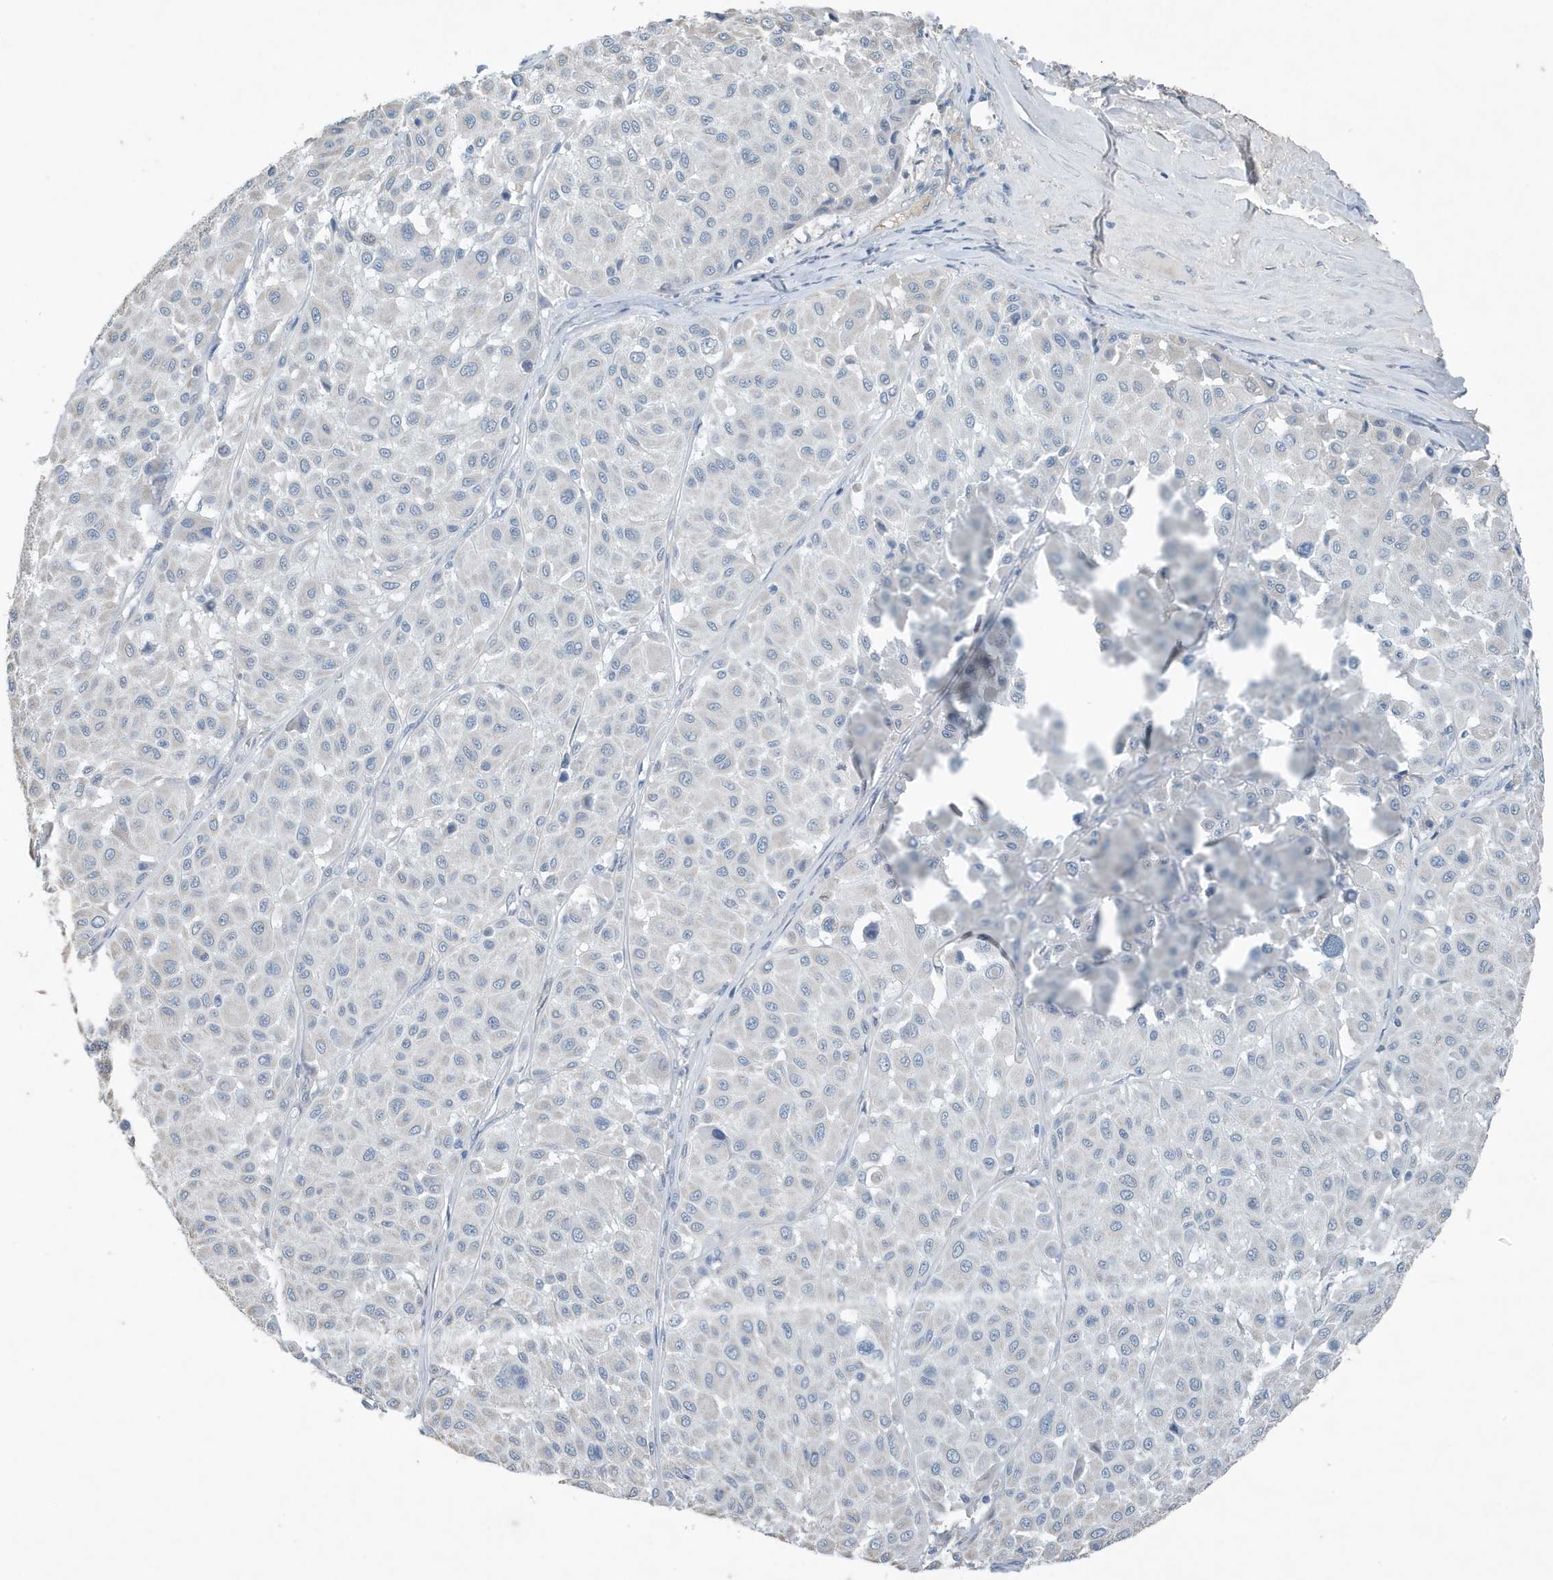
{"staining": {"intensity": "negative", "quantity": "none", "location": "none"}, "tissue": "melanoma", "cell_type": "Tumor cells", "image_type": "cancer", "snomed": [{"axis": "morphology", "description": "Malignant melanoma, Metastatic site"}, {"axis": "topography", "description": "Soft tissue"}], "caption": "Melanoma was stained to show a protein in brown. There is no significant positivity in tumor cells. (Stains: DAB immunohistochemistry with hematoxylin counter stain, Microscopy: brightfield microscopy at high magnification).", "gene": "UGT2B4", "patient": {"sex": "male", "age": 41}}